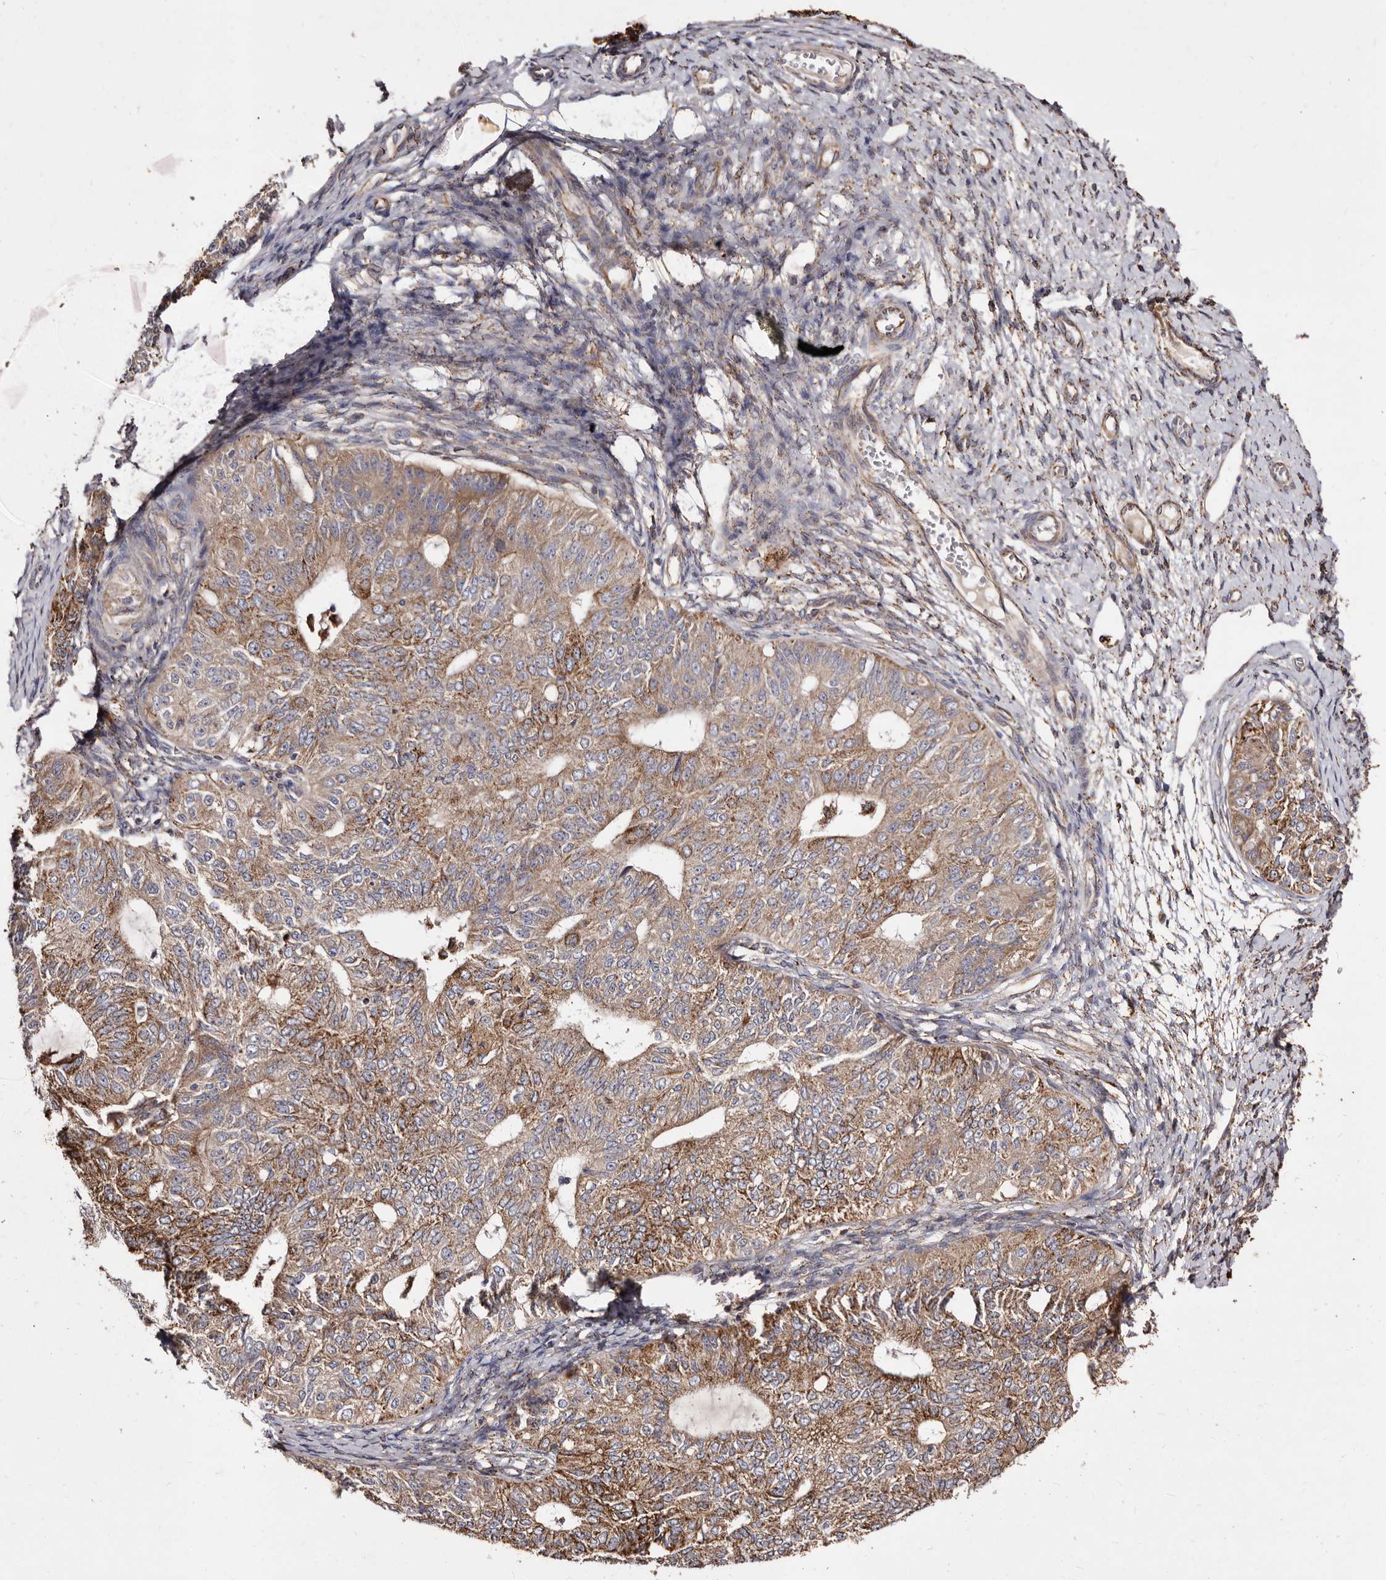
{"staining": {"intensity": "moderate", "quantity": ">75%", "location": "cytoplasmic/membranous"}, "tissue": "endometrial cancer", "cell_type": "Tumor cells", "image_type": "cancer", "snomed": [{"axis": "morphology", "description": "Adenocarcinoma, NOS"}, {"axis": "topography", "description": "Endometrium"}], "caption": "Endometrial cancer (adenocarcinoma) was stained to show a protein in brown. There is medium levels of moderate cytoplasmic/membranous staining in approximately >75% of tumor cells.", "gene": "LUZP1", "patient": {"sex": "female", "age": 32}}